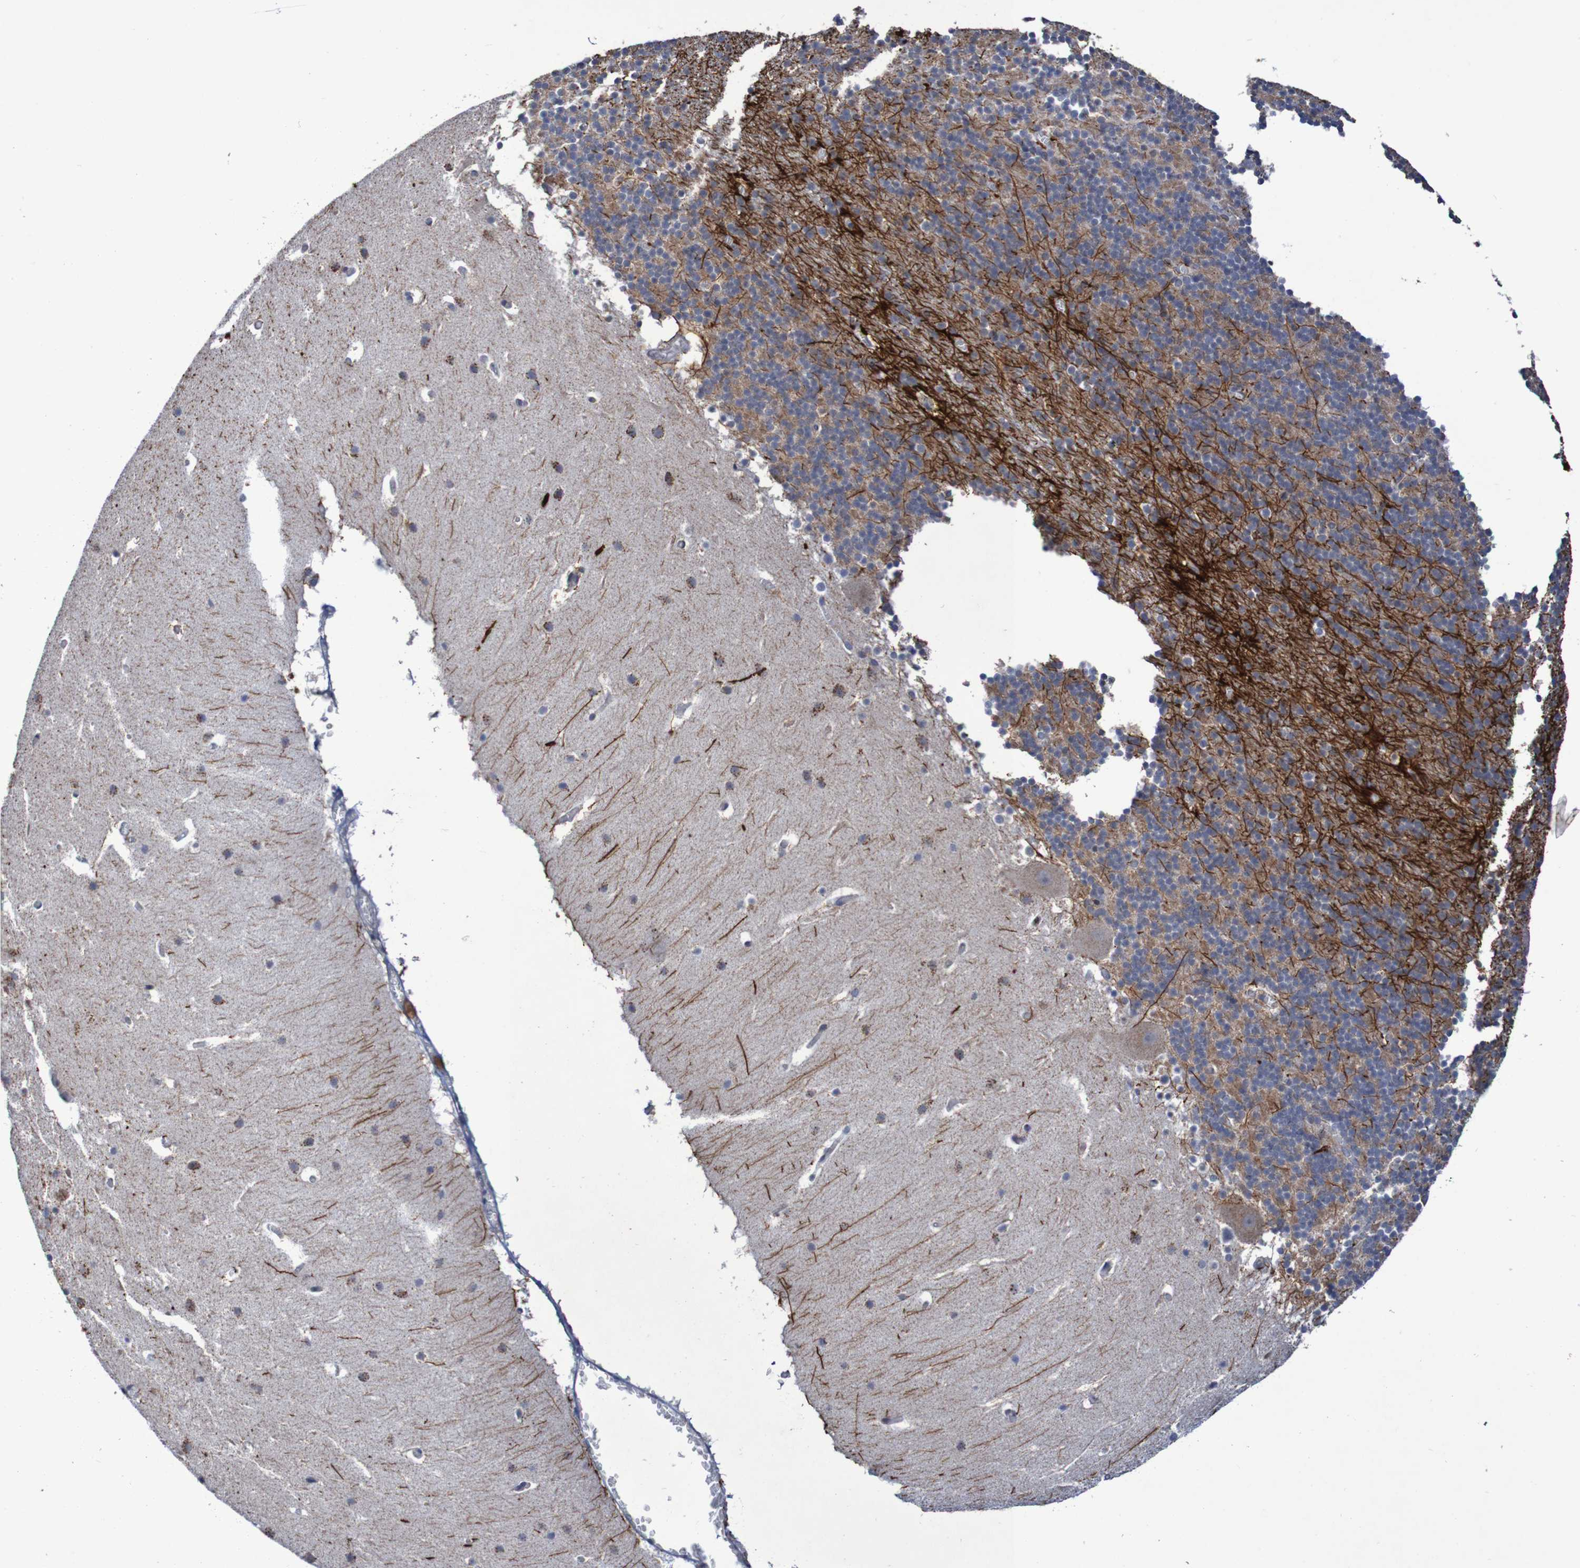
{"staining": {"intensity": "strong", "quantity": "<25%", "location": "cytoplasmic/membranous"}, "tissue": "cerebellum", "cell_type": "Cells in granular layer", "image_type": "normal", "snomed": [{"axis": "morphology", "description": "Normal tissue, NOS"}, {"axis": "topography", "description": "Cerebellum"}], "caption": "Human cerebellum stained with a brown dye exhibits strong cytoplasmic/membranous positive staining in approximately <25% of cells in granular layer.", "gene": "DVL1", "patient": {"sex": "male", "age": 45}}